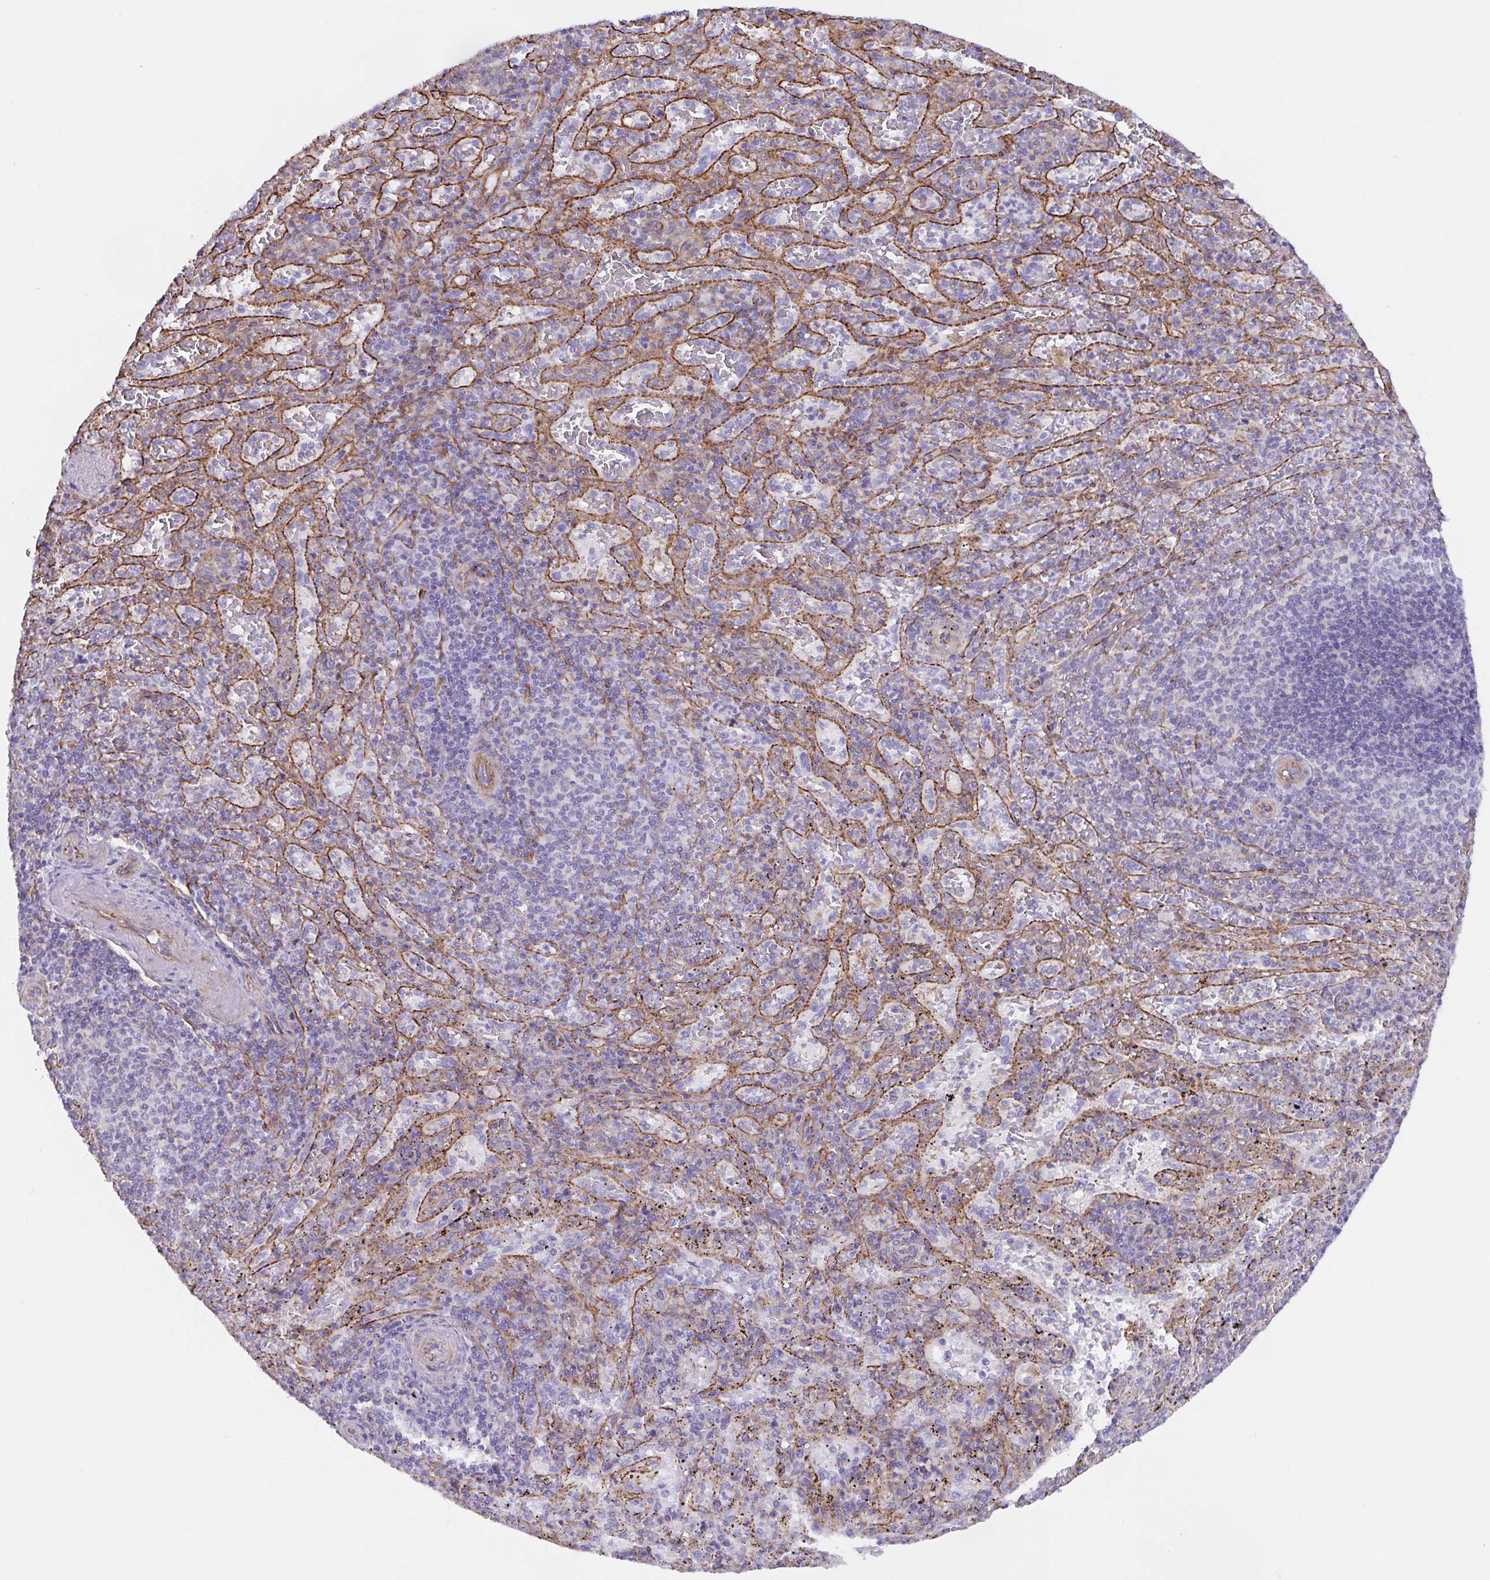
{"staining": {"intensity": "negative", "quantity": "none", "location": "none"}, "tissue": "spleen", "cell_type": "Cells in red pulp", "image_type": "normal", "snomed": [{"axis": "morphology", "description": "Normal tissue, NOS"}, {"axis": "topography", "description": "Spleen"}], "caption": "Immunohistochemistry photomicrograph of benign human spleen stained for a protein (brown), which exhibits no expression in cells in red pulp. Brightfield microscopy of immunohistochemistry (IHC) stained with DAB (3,3'-diaminobenzidine) (brown) and hematoxylin (blue), captured at high magnification.", "gene": "TRAM2", "patient": {"sex": "male", "age": 57}}